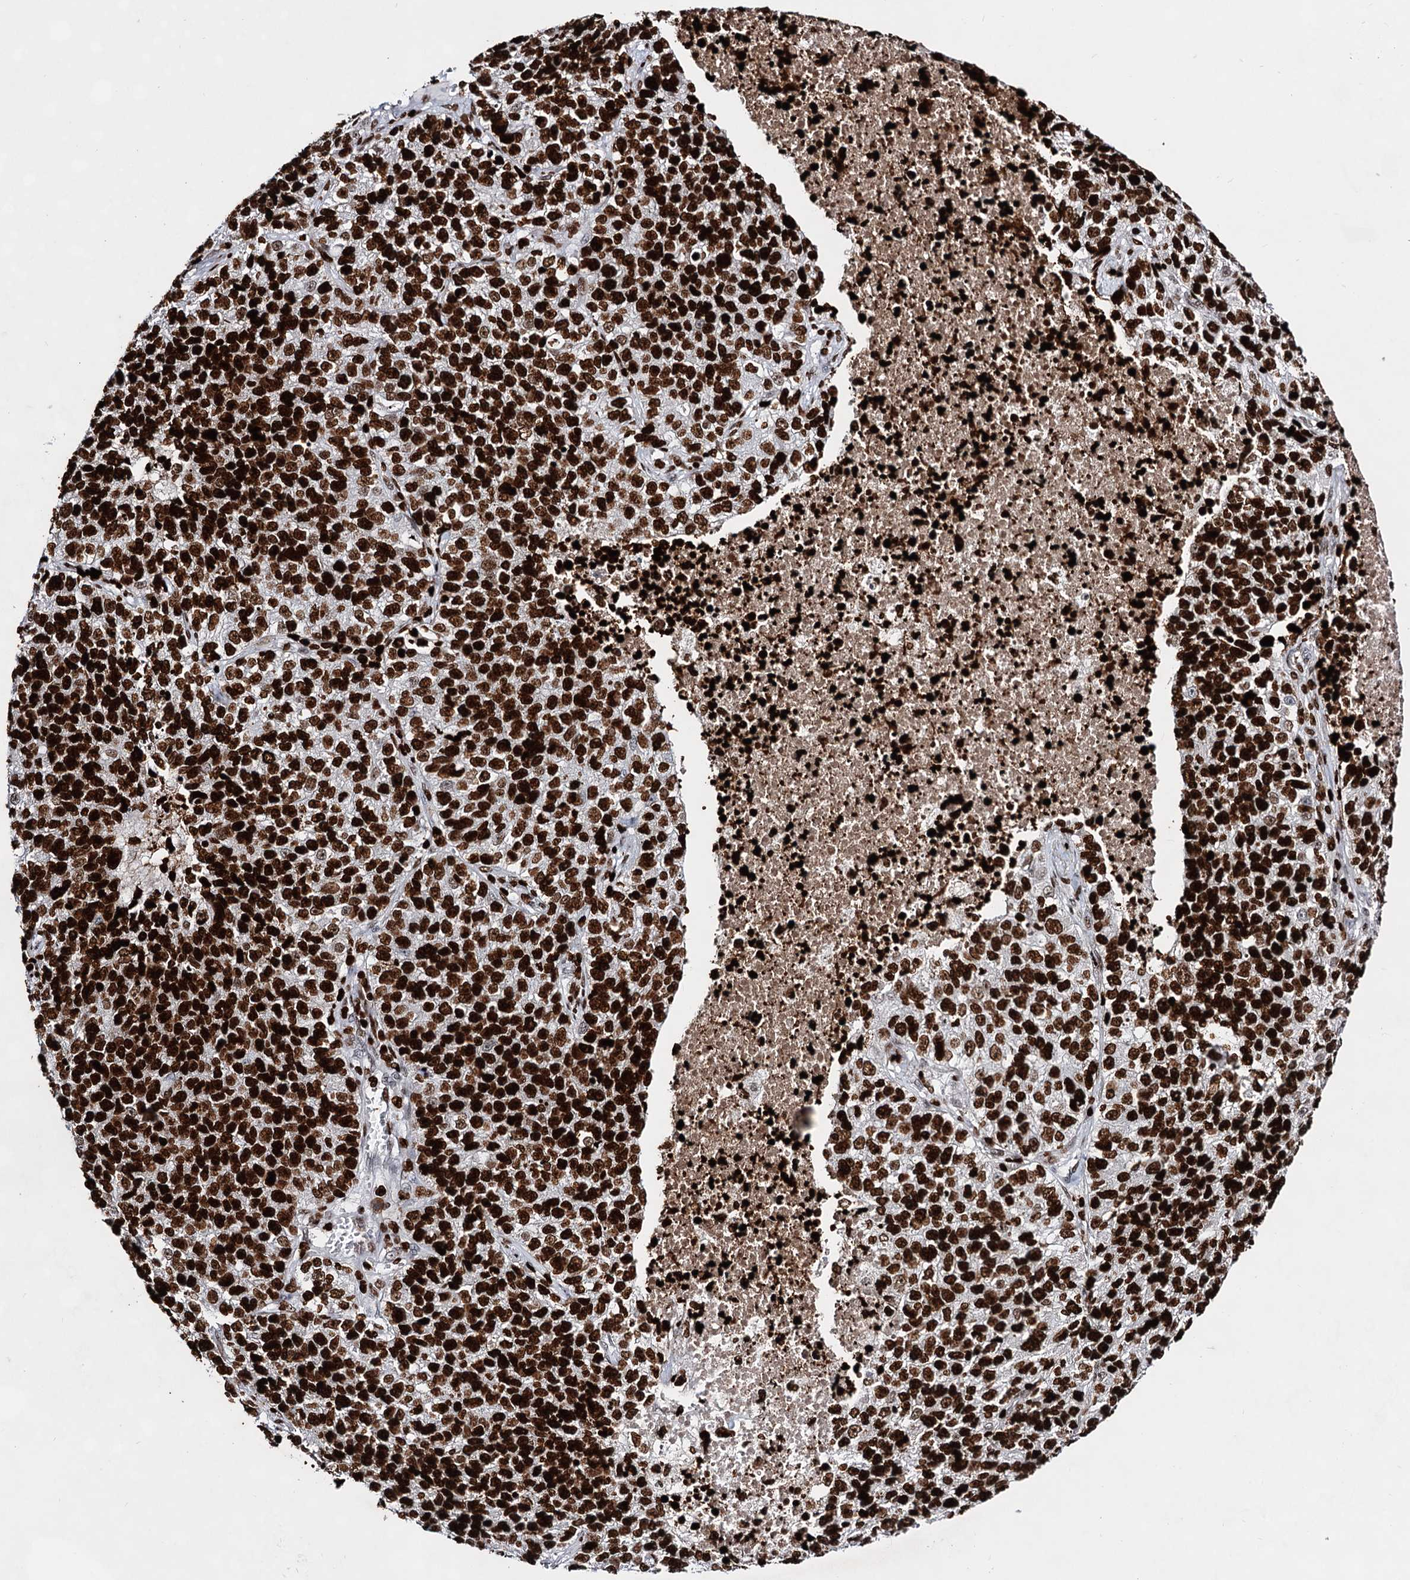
{"staining": {"intensity": "strong", "quantity": ">75%", "location": "nuclear"}, "tissue": "lung cancer", "cell_type": "Tumor cells", "image_type": "cancer", "snomed": [{"axis": "morphology", "description": "Adenocarcinoma, NOS"}, {"axis": "topography", "description": "Lung"}], "caption": "Strong nuclear protein staining is appreciated in about >75% of tumor cells in lung cancer.", "gene": "HMGB2", "patient": {"sex": "male", "age": 49}}